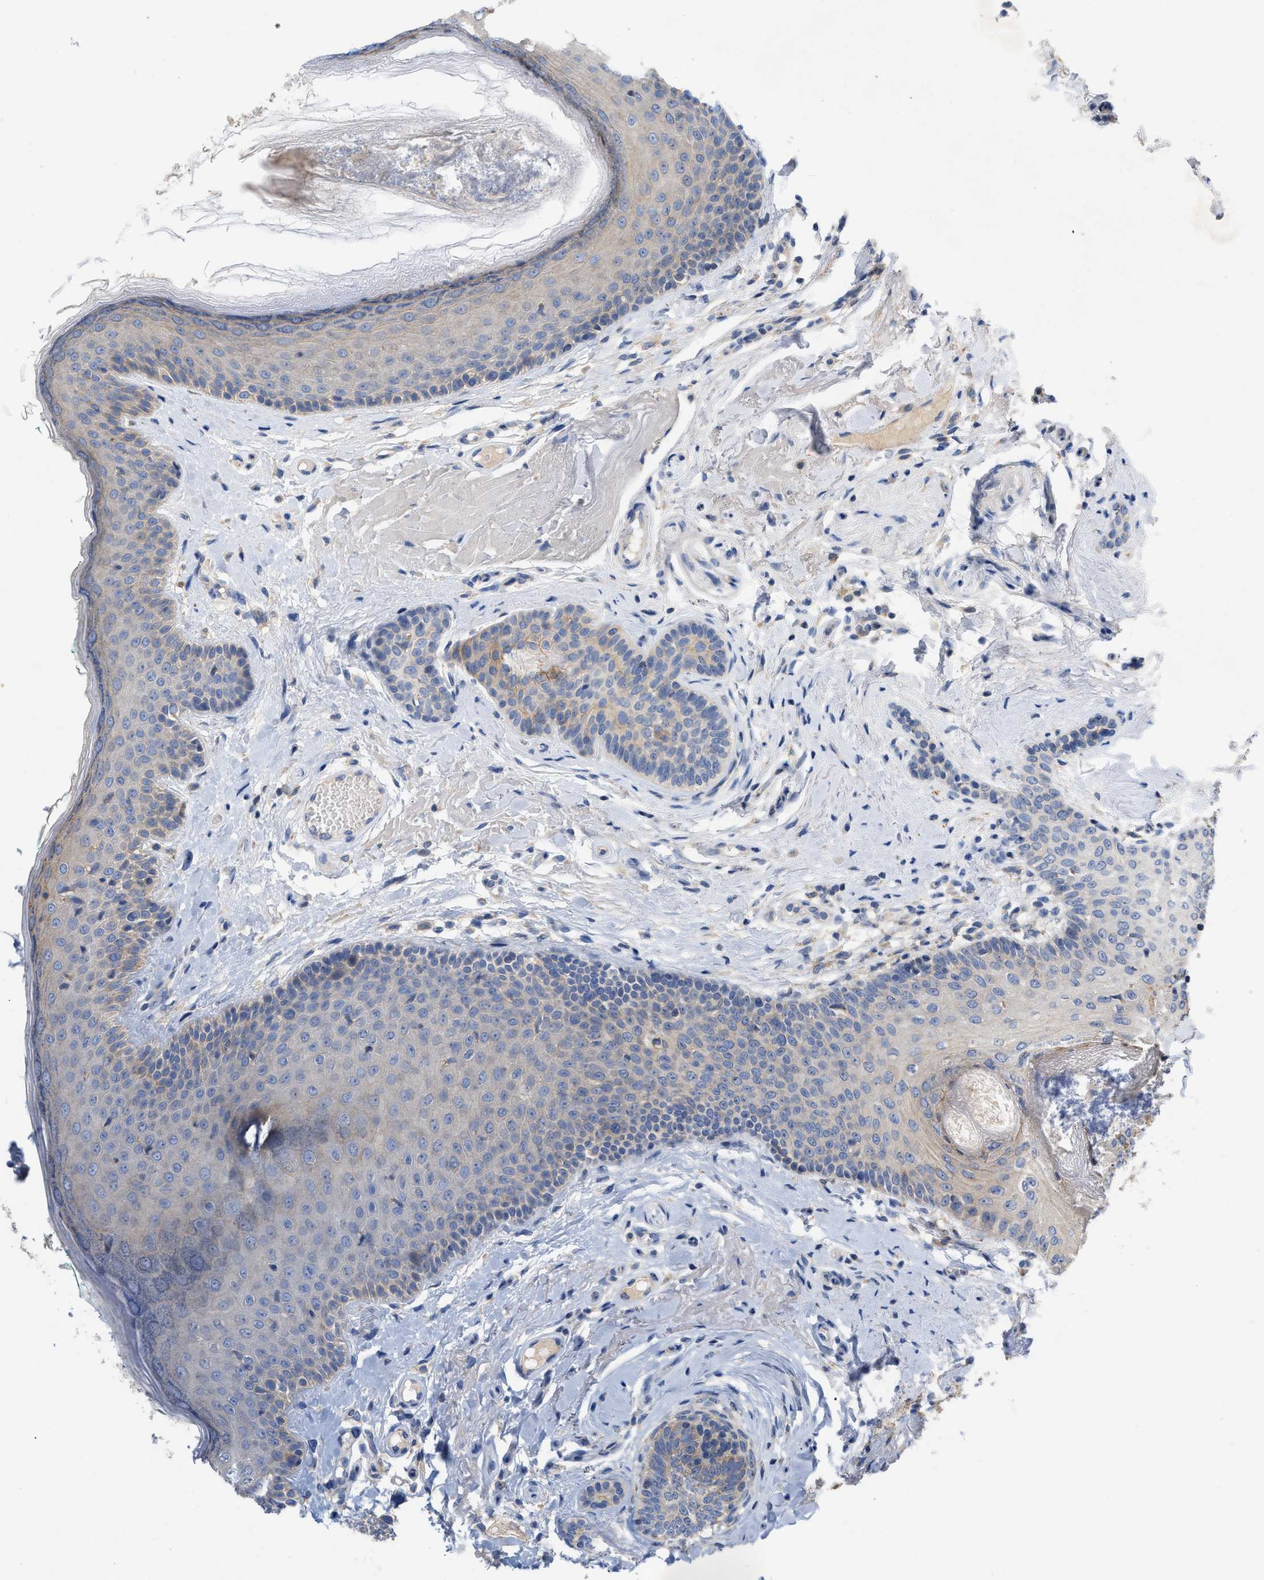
{"staining": {"intensity": "weak", "quantity": "25%-75%", "location": "cytoplasmic/membranous"}, "tissue": "oral mucosa", "cell_type": "Squamous epithelial cells", "image_type": "normal", "snomed": [{"axis": "morphology", "description": "Normal tissue, NOS"}, {"axis": "topography", "description": "Skin"}, {"axis": "topography", "description": "Oral tissue"}], "caption": "Immunohistochemistry (IHC) of normal human oral mucosa displays low levels of weak cytoplasmic/membranous staining in approximately 25%-75% of squamous epithelial cells.", "gene": "TMEM131", "patient": {"sex": "male", "age": 84}}